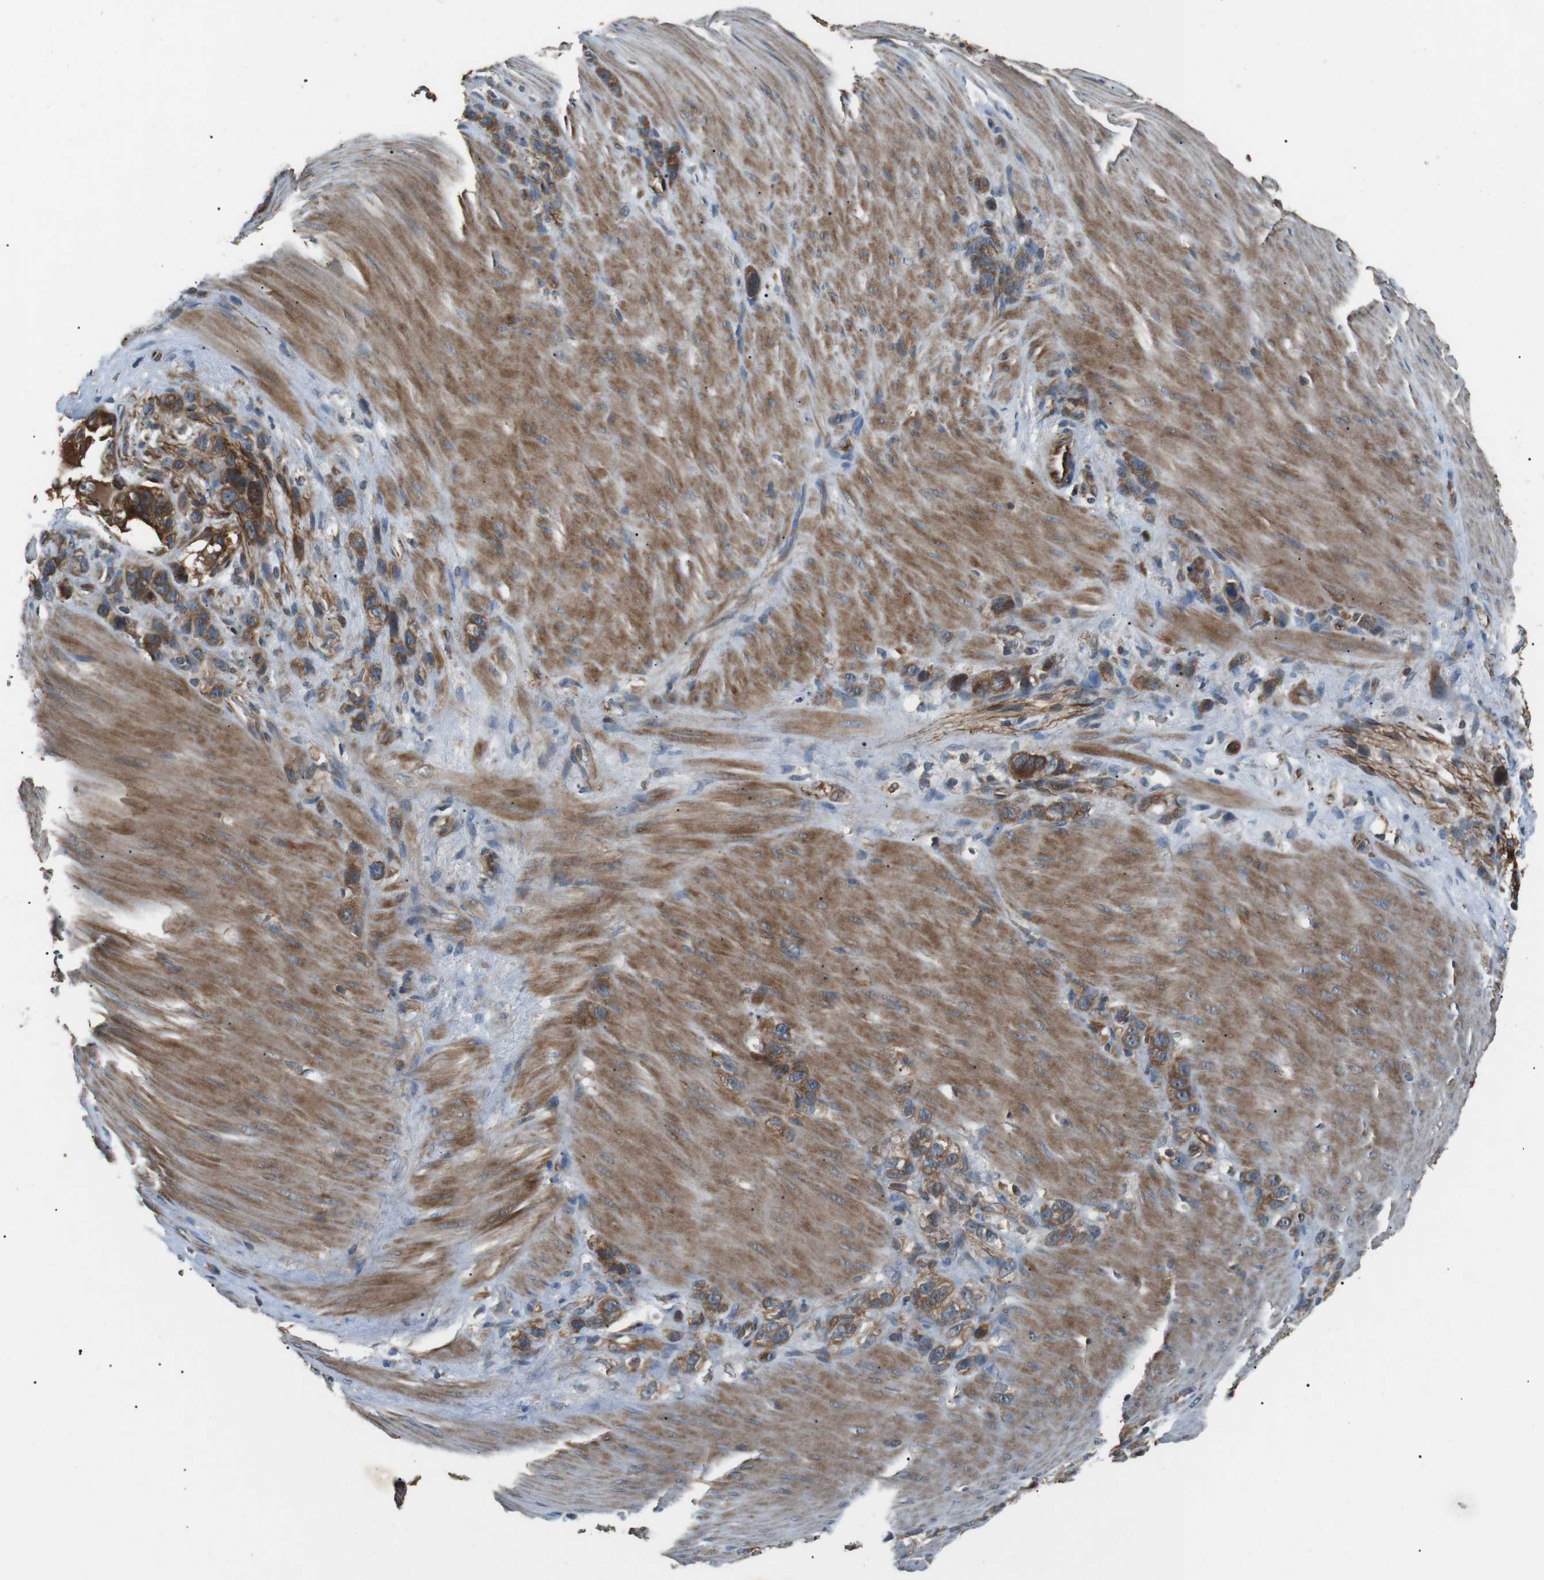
{"staining": {"intensity": "moderate", "quantity": ">75%", "location": "cytoplasmic/membranous"}, "tissue": "stomach cancer", "cell_type": "Tumor cells", "image_type": "cancer", "snomed": [{"axis": "morphology", "description": "Normal tissue, NOS"}, {"axis": "morphology", "description": "Adenocarcinoma, NOS"}, {"axis": "morphology", "description": "Adenocarcinoma, High grade"}, {"axis": "topography", "description": "Stomach, upper"}, {"axis": "topography", "description": "Stomach"}], "caption": "This histopathology image displays adenocarcinoma (stomach) stained with immunohistochemistry to label a protein in brown. The cytoplasmic/membranous of tumor cells show moderate positivity for the protein. Nuclei are counter-stained blue.", "gene": "GPR161", "patient": {"sex": "female", "age": 65}}